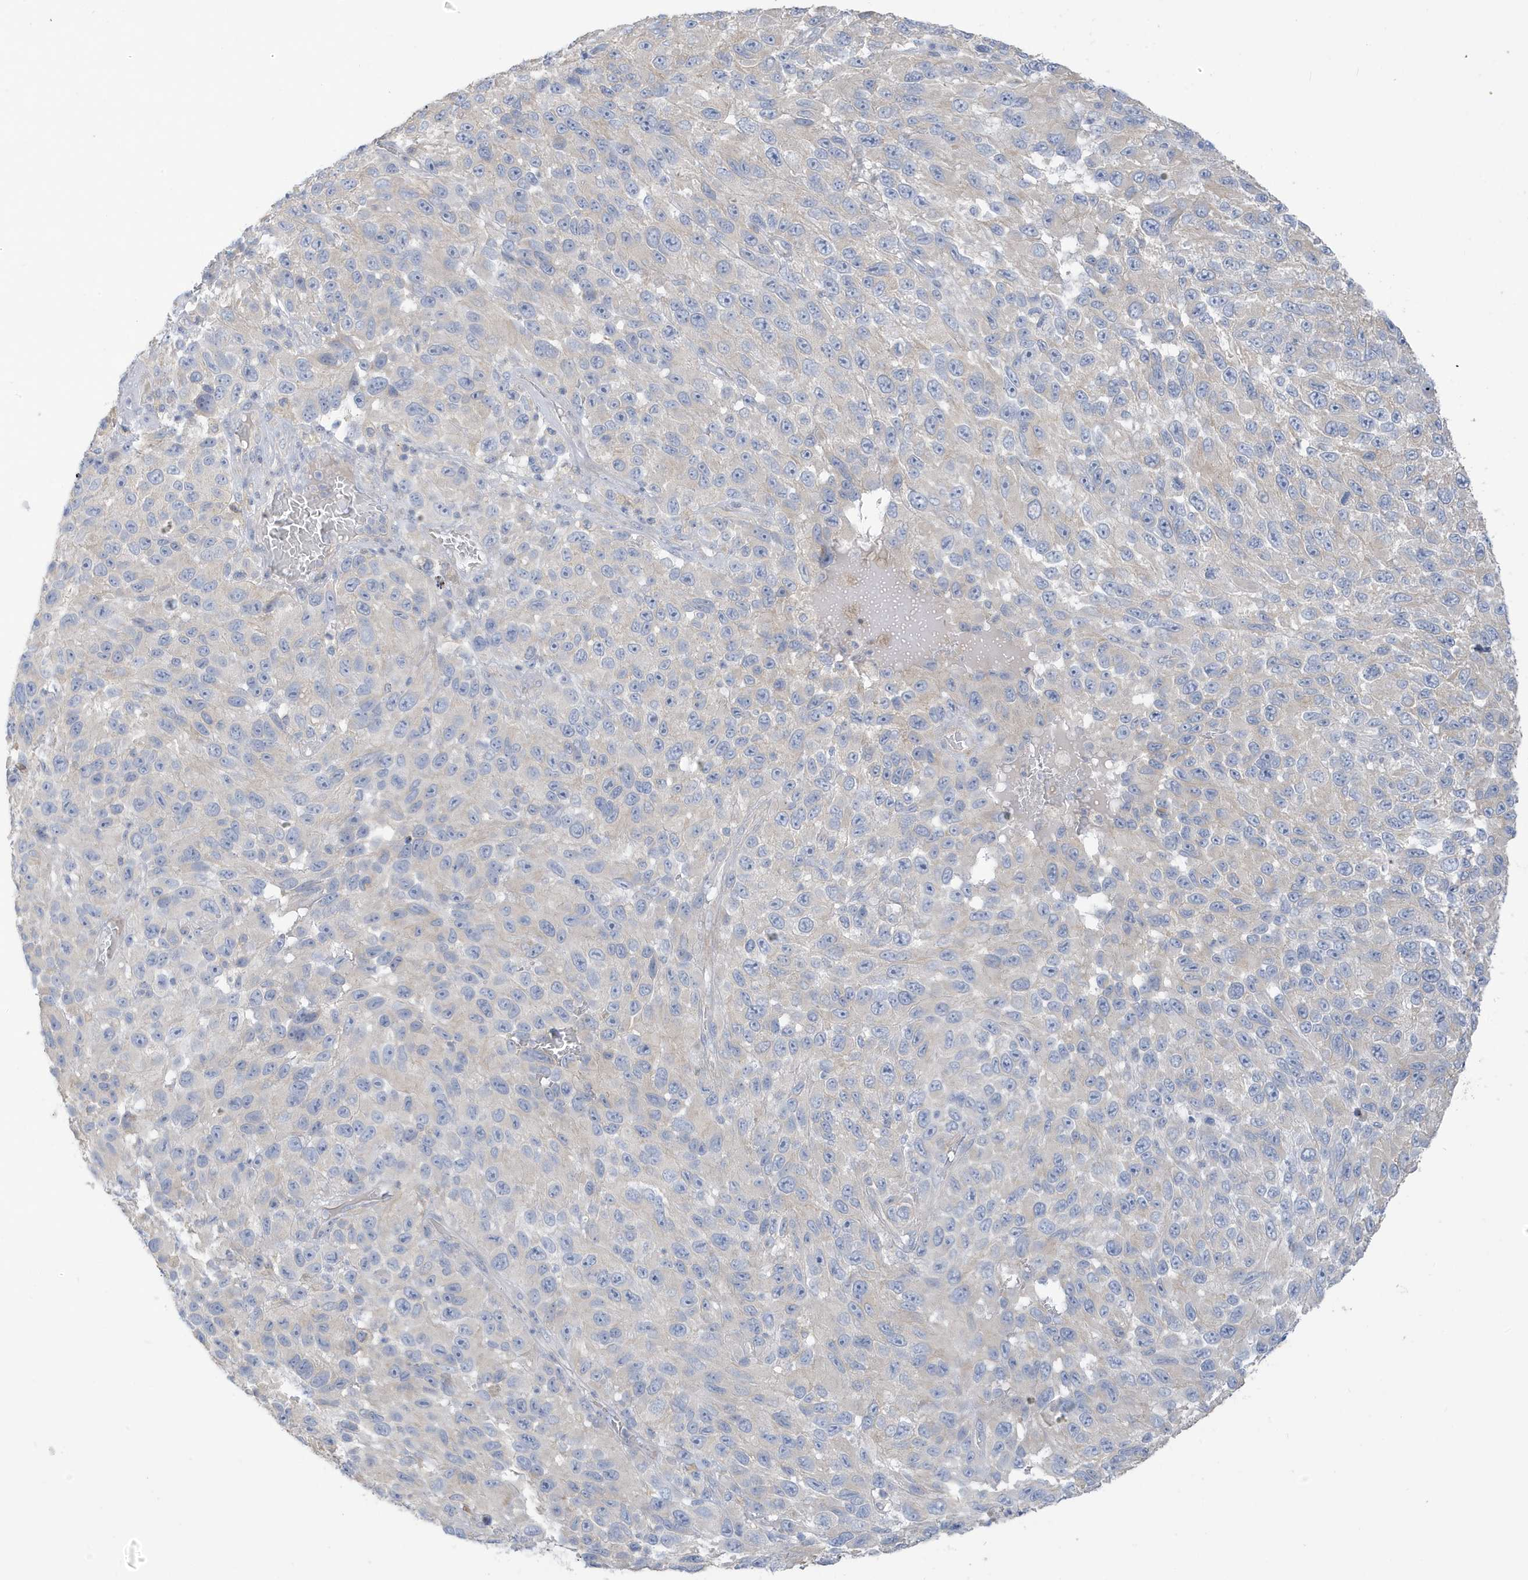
{"staining": {"intensity": "negative", "quantity": "none", "location": "none"}, "tissue": "melanoma", "cell_type": "Tumor cells", "image_type": "cancer", "snomed": [{"axis": "morphology", "description": "Malignant melanoma, NOS"}, {"axis": "topography", "description": "Skin"}], "caption": "Malignant melanoma stained for a protein using immunohistochemistry exhibits no staining tumor cells.", "gene": "ATP13A5", "patient": {"sex": "female", "age": 96}}